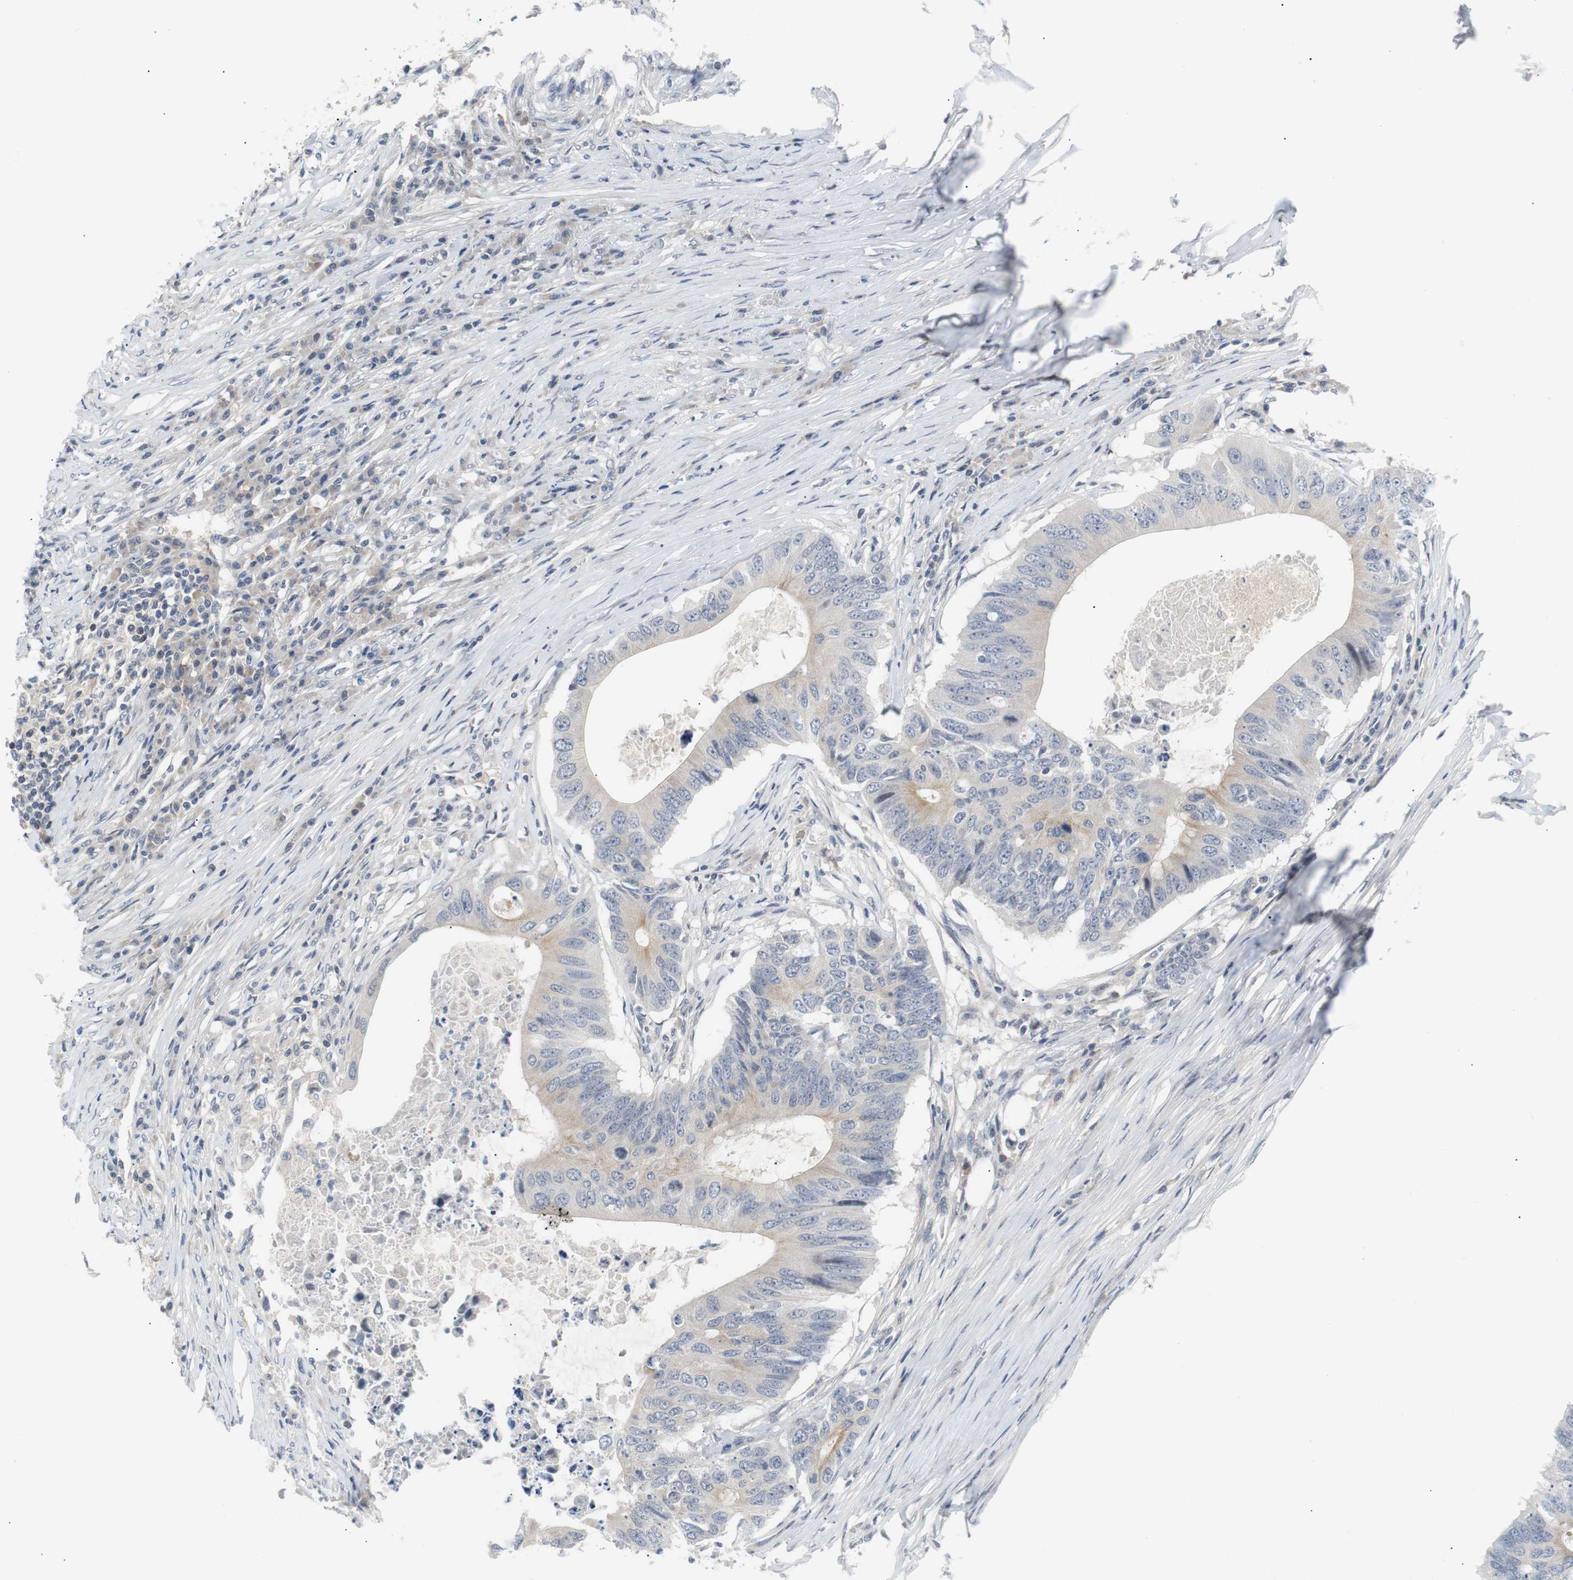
{"staining": {"intensity": "weak", "quantity": "<25%", "location": "cytoplasmic/membranous"}, "tissue": "colorectal cancer", "cell_type": "Tumor cells", "image_type": "cancer", "snomed": [{"axis": "morphology", "description": "Adenocarcinoma, NOS"}, {"axis": "topography", "description": "Colon"}], "caption": "An immunohistochemistry histopathology image of adenocarcinoma (colorectal) is shown. There is no staining in tumor cells of adenocarcinoma (colorectal).", "gene": "MAP2K4", "patient": {"sex": "male", "age": 71}}